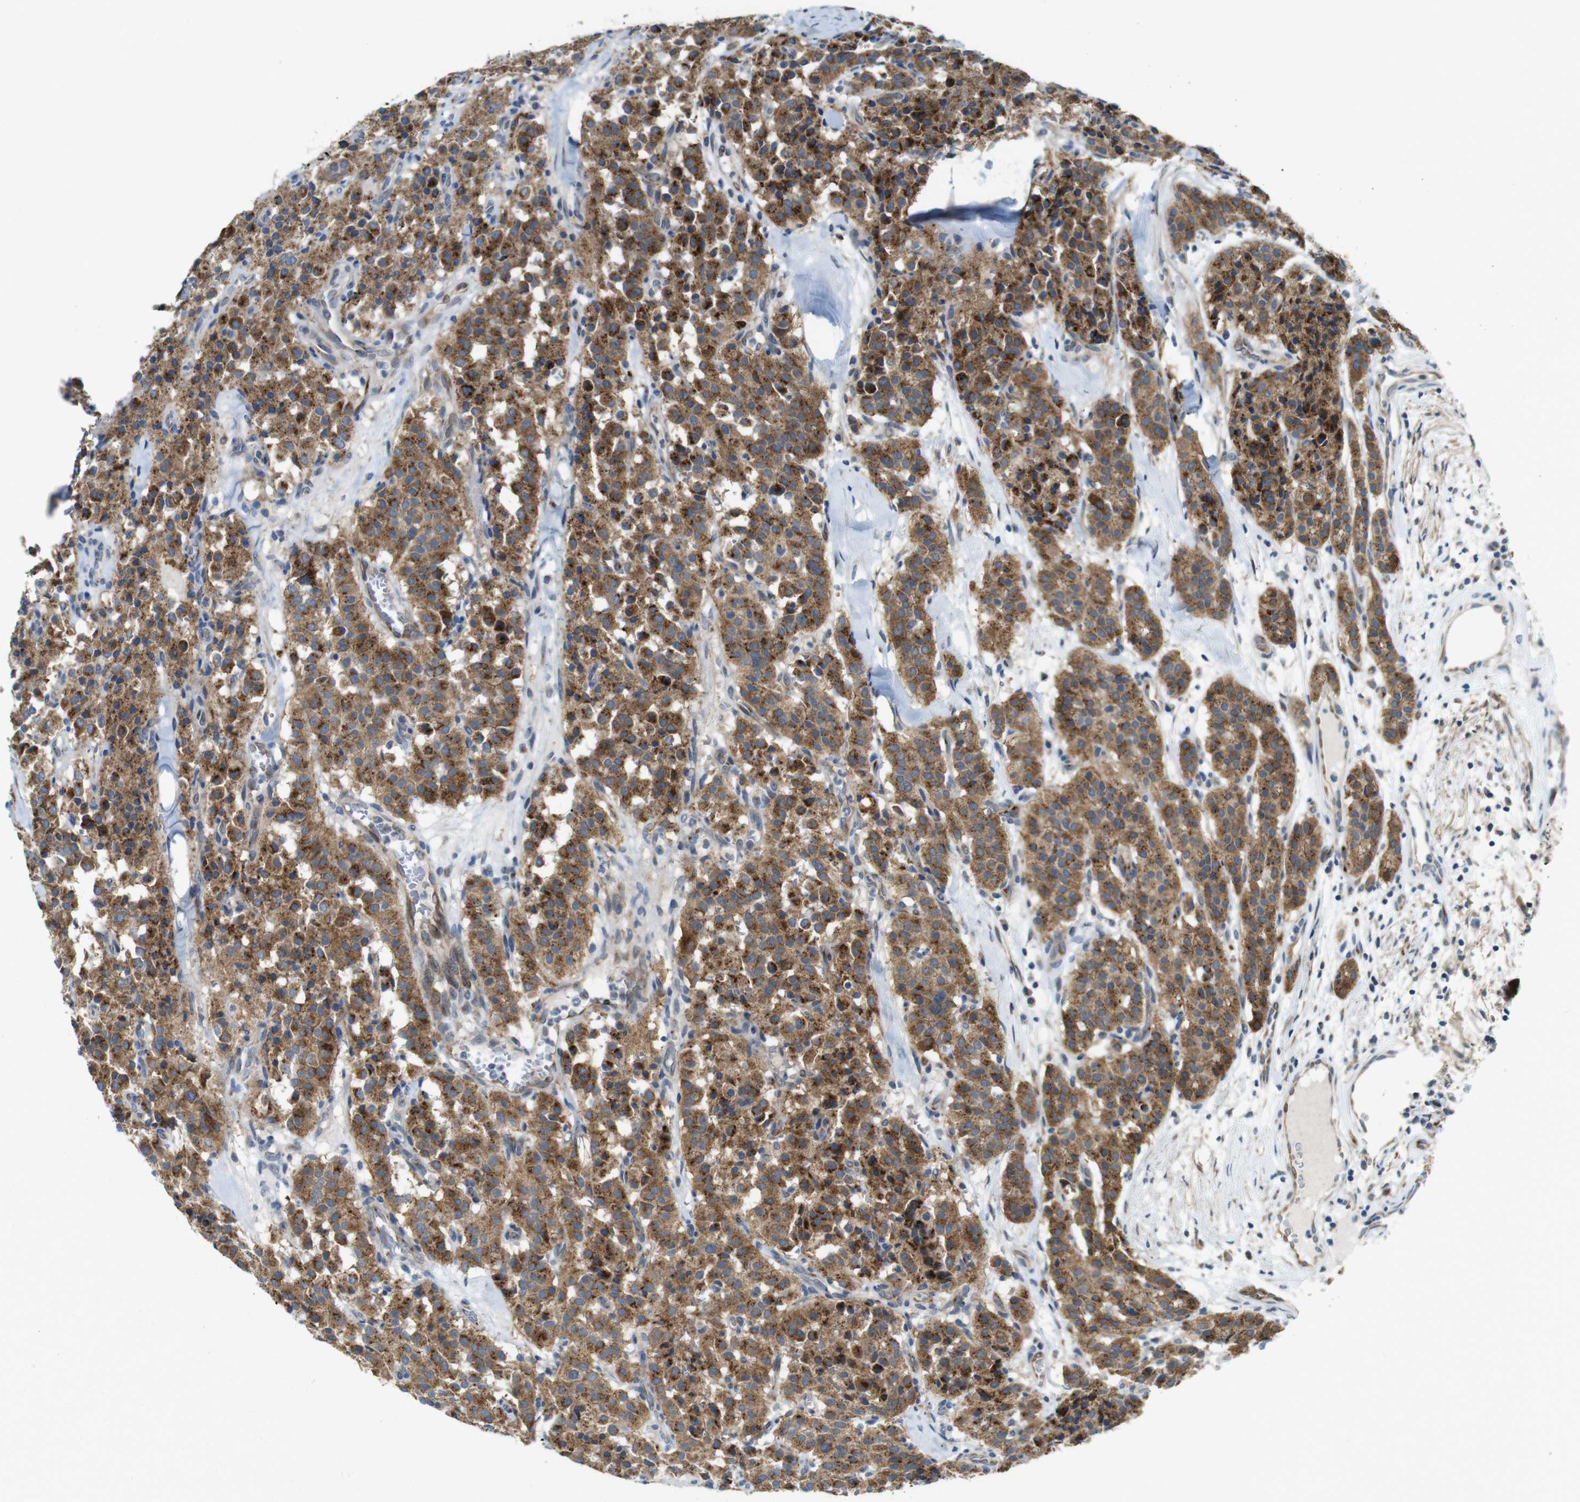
{"staining": {"intensity": "moderate", "quantity": ">75%", "location": "cytoplasmic/membranous"}, "tissue": "carcinoid", "cell_type": "Tumor cells", "image_type": "cancer", "snomed": [{"axis": "morphology", "description": "Carcinoid, malignant, NOS"}, {"axis": "topography", "description": "Lung"}], "caption": "Protein expression analysis of human malignant carcinoid reveals moderate cytoplasmic/membranous positivity in approximately >75% of tumor cells. The staining was performed using DAB (3,3'-diaminobenzidine), with brown indicating positive protein expression. Nuclei are stained blue with hematoxylin.", "gene": "EFCAB14", "patient": {"sex": "male", "age": 30}}